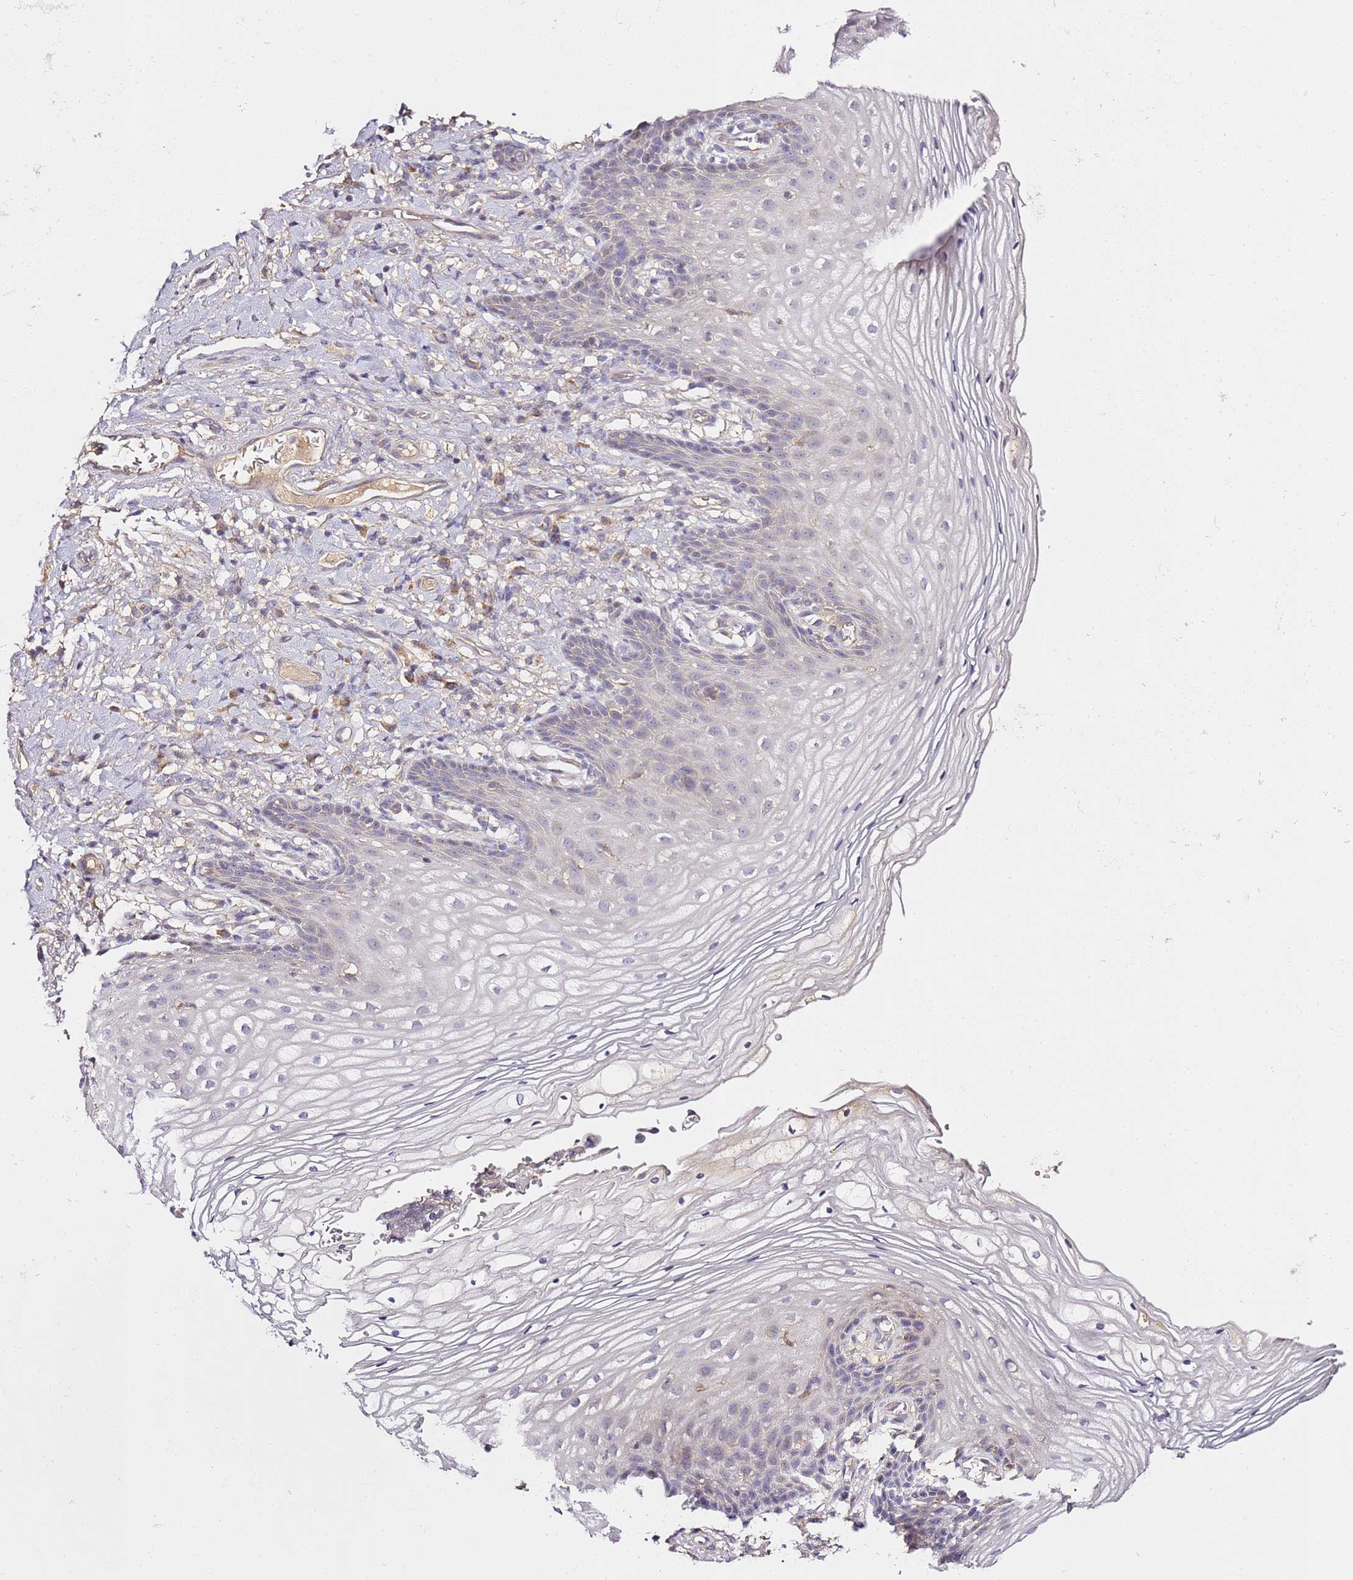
{"staining": {"intensity": "negative", "quantity": "none", "location": "none"}, "tissue": "vagina", "cell_type": "Squamous epithelial cells", "image_type": "normal", "snomed": [{"axis": "morphology", "description": "Normal tissue, NOS"}, {"axis": "topography", "description": "Vagina"}], "caption": "Immunohistochemical staining of benign vagina shows no significant expression in squamous epithelial cells. Nuclei are stained in blue.", "gene": "OR2B11", "patient": {"sex": "female", "age": 60}}